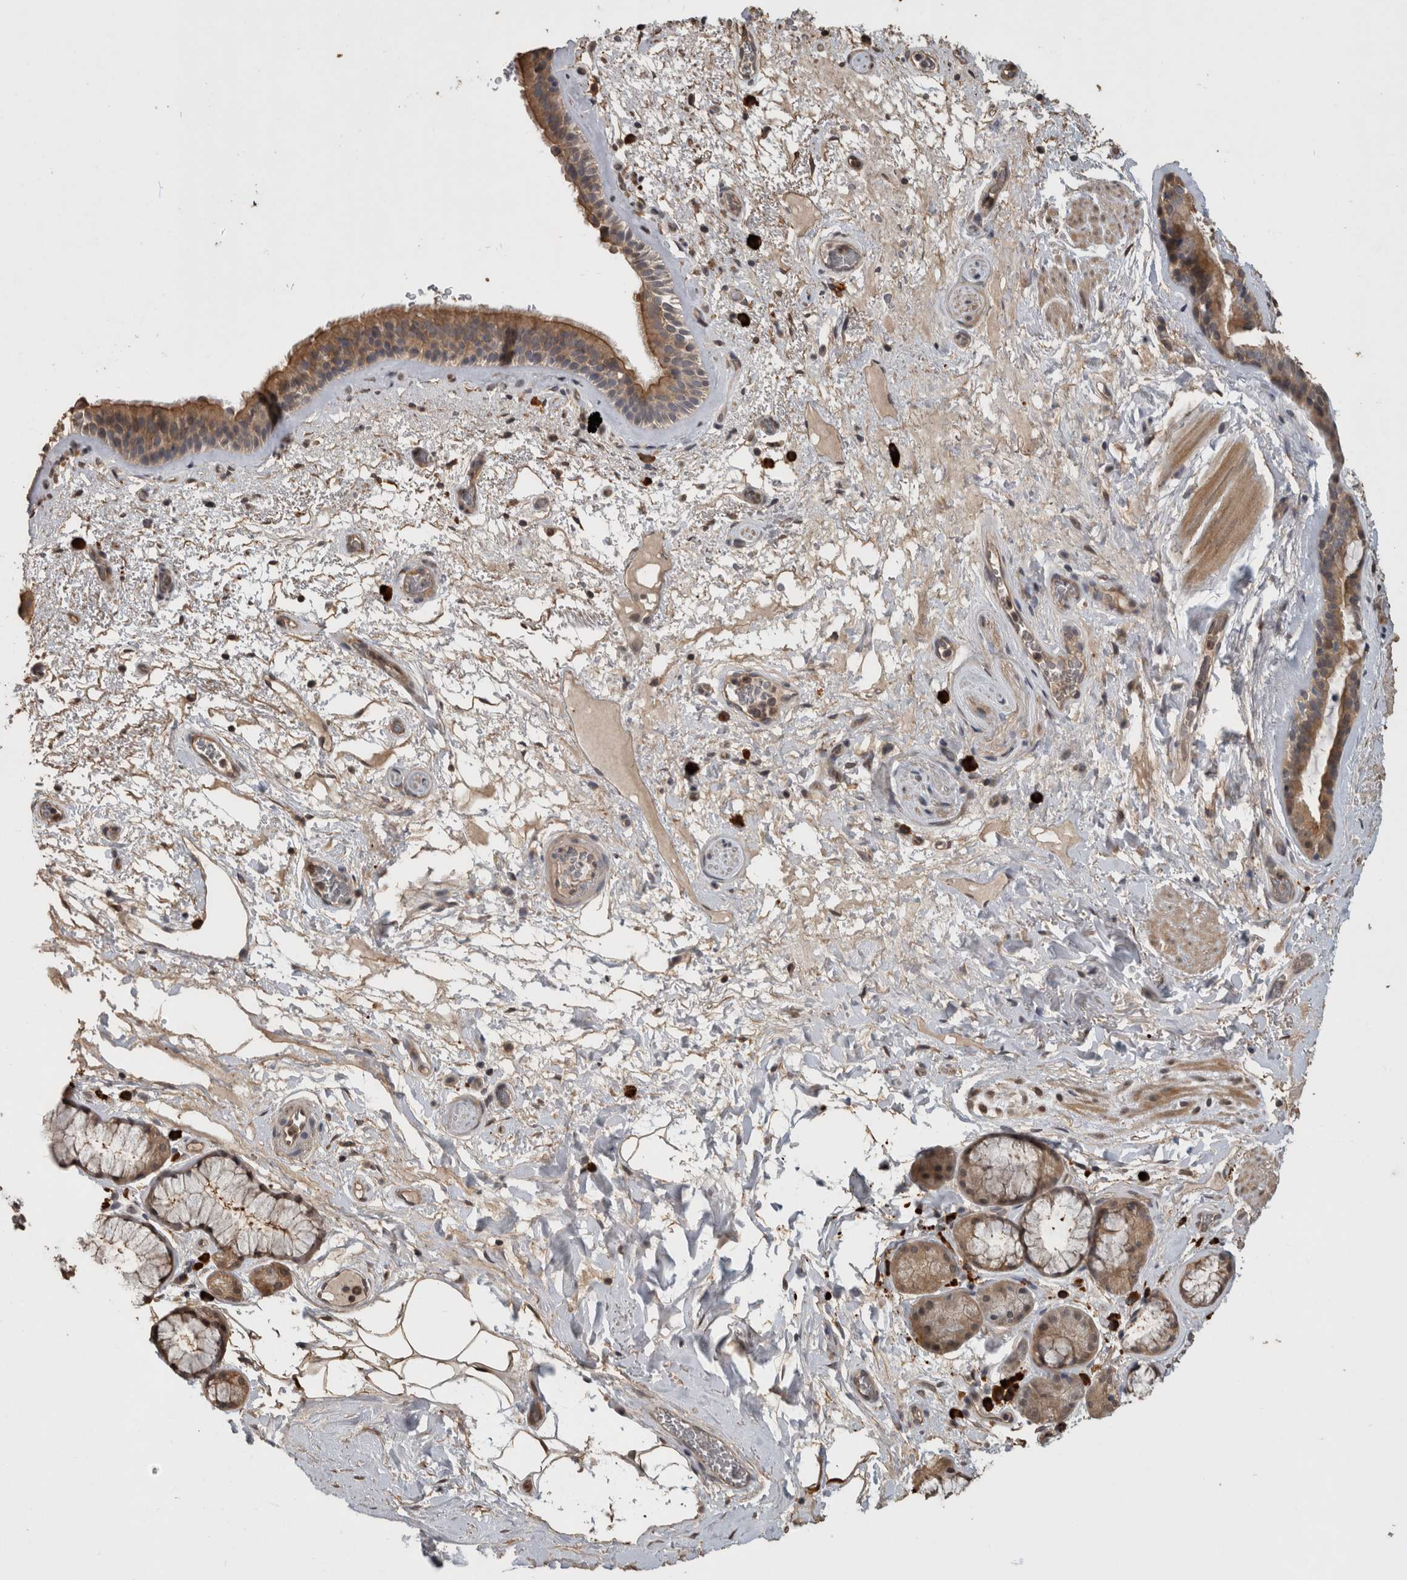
{"staining": {"intensity": "moderate", "quantity": ">75%", "location": "cytoplasmic/membranous"}, "tissue": "bronchus", "cell_type": "Respiratory epithelial cells", "image_type": "normal", "snomed": [{"axis": "morphology", "description": "Normal tissue, NOS"}, {"axis": "topography", "description": "Cartilage tissue"}], "caption": "Normal bronchus was stained to show a protein in brown. There is medium levels of moderate cytoplasmic/membranous expression in approximately >75% of respiratory epithelial cells. (DAB = brown stain, brightfield microscopy at high magnification).", "gene": "RHPN1", "patient": {"sex": "female", "age": 63}}